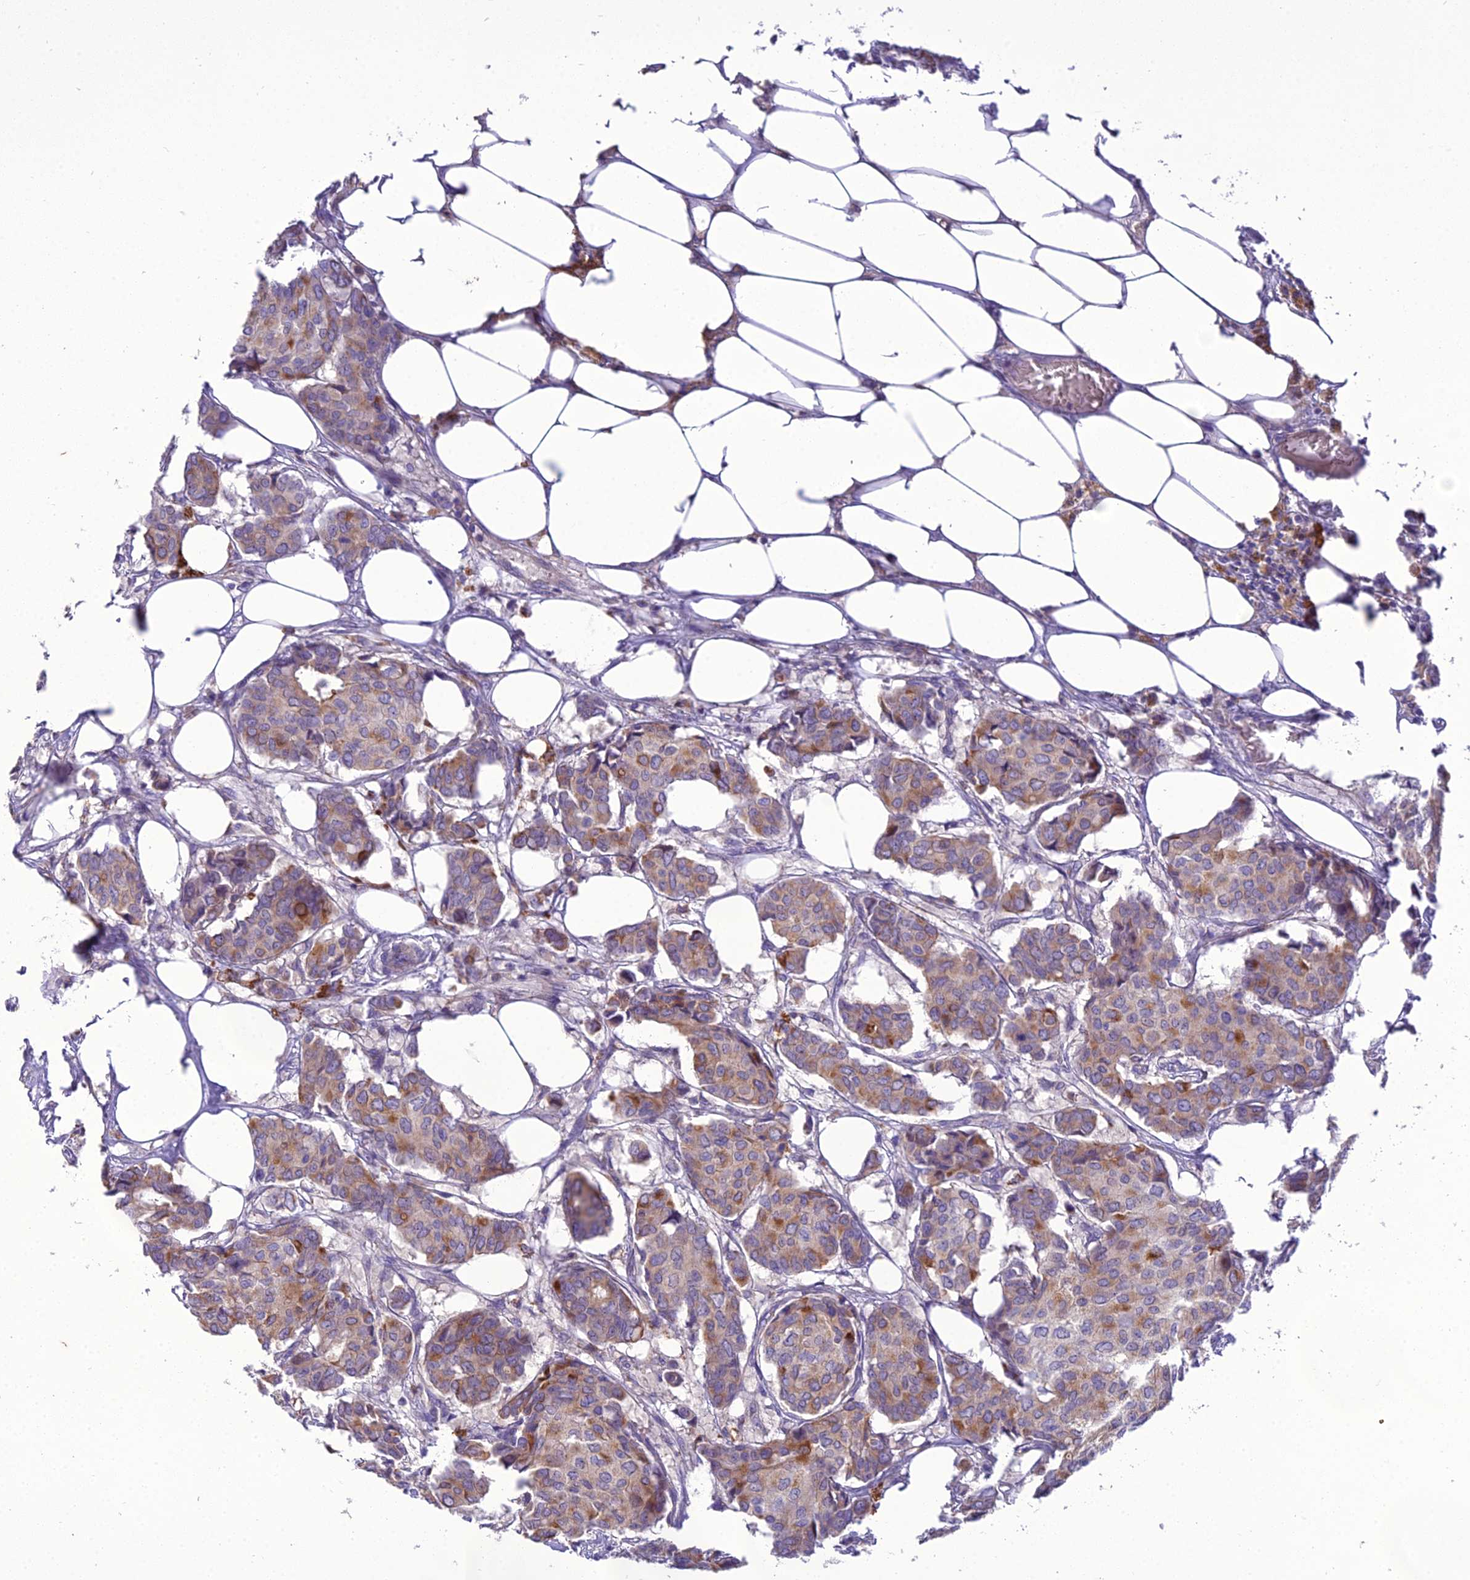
{"staining": {"intensity": "moderate", "quantity": "25%-75%", "location": "cytoplasmic/membranous"}, "tissue": "breast cancer", "cell_type": "Tumor cells", "image_type": "cancer", "snomed": [{"axis": "morphology", "description": "Duct carcinoma"}, {"axis": "topography", "description": "Breast"}], "caption": "Immunohistochemistry (IHC) of human intraductal carcinoma (breast) demonstrates medium levels of moderate cytoplasmic/membranous expression in about 25%-75% of tumor cells.", "gene": "SCRT1", "patient": {"sex": "female", "age": 75}}